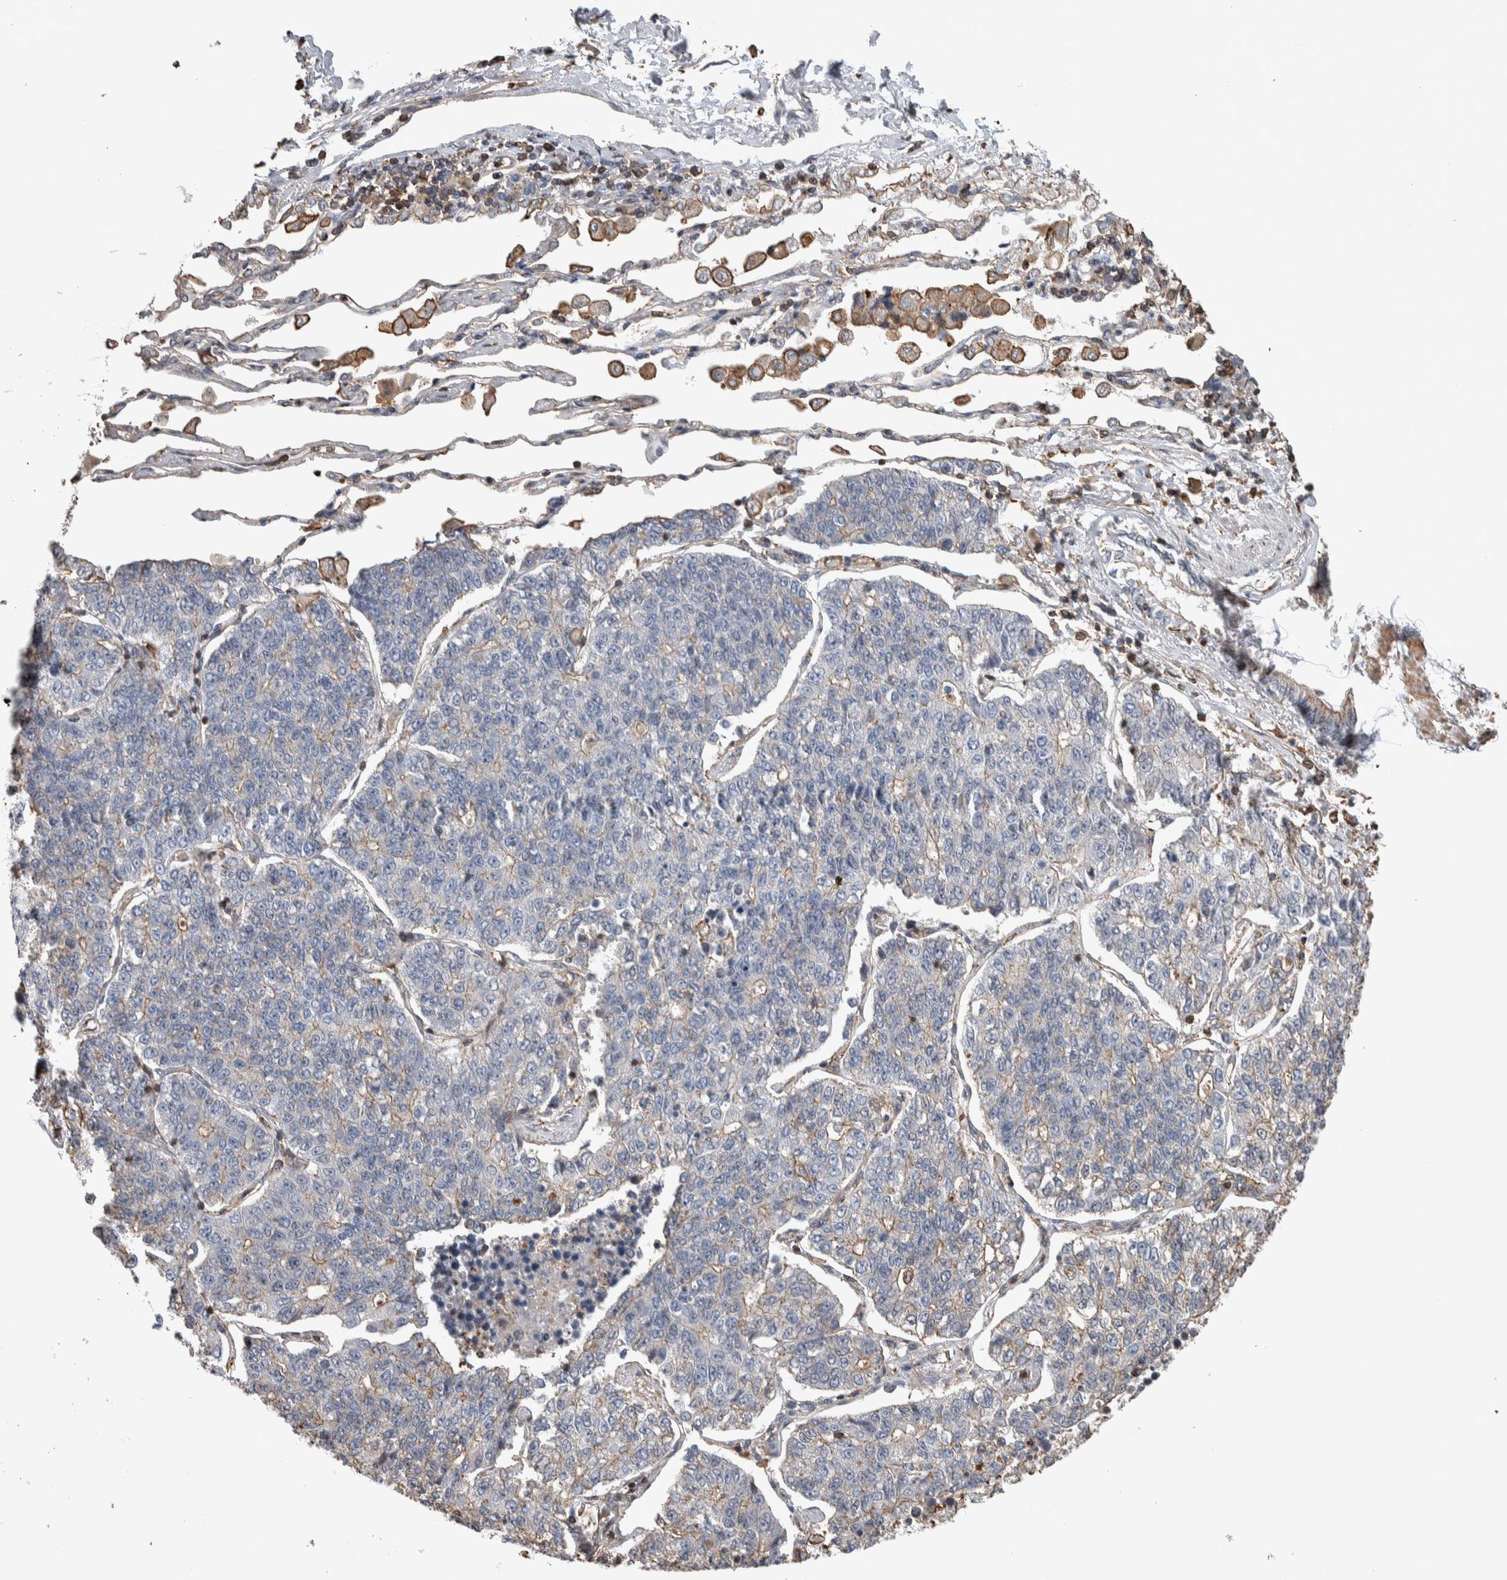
{"staining": {"intensity": "weak", "quantity": "<25%", "location": "cytoplasmic/membranous"}, "tissue": "lung cancer", "cell_type": "Tumor cells", "image_type": "cancer", "snomed": [{"axis": "morphology", "description": "Adenocarcinoma, NOS"}, {"axis": "topography", "description": "Lung"}], "caption": "Lung cancer (adenocarcinoma) was stained to show a protein in brown. There is no significant expression in tumor cells.", "gene": "ENPP2", "patient": {"sex": "male", "age": 49}}